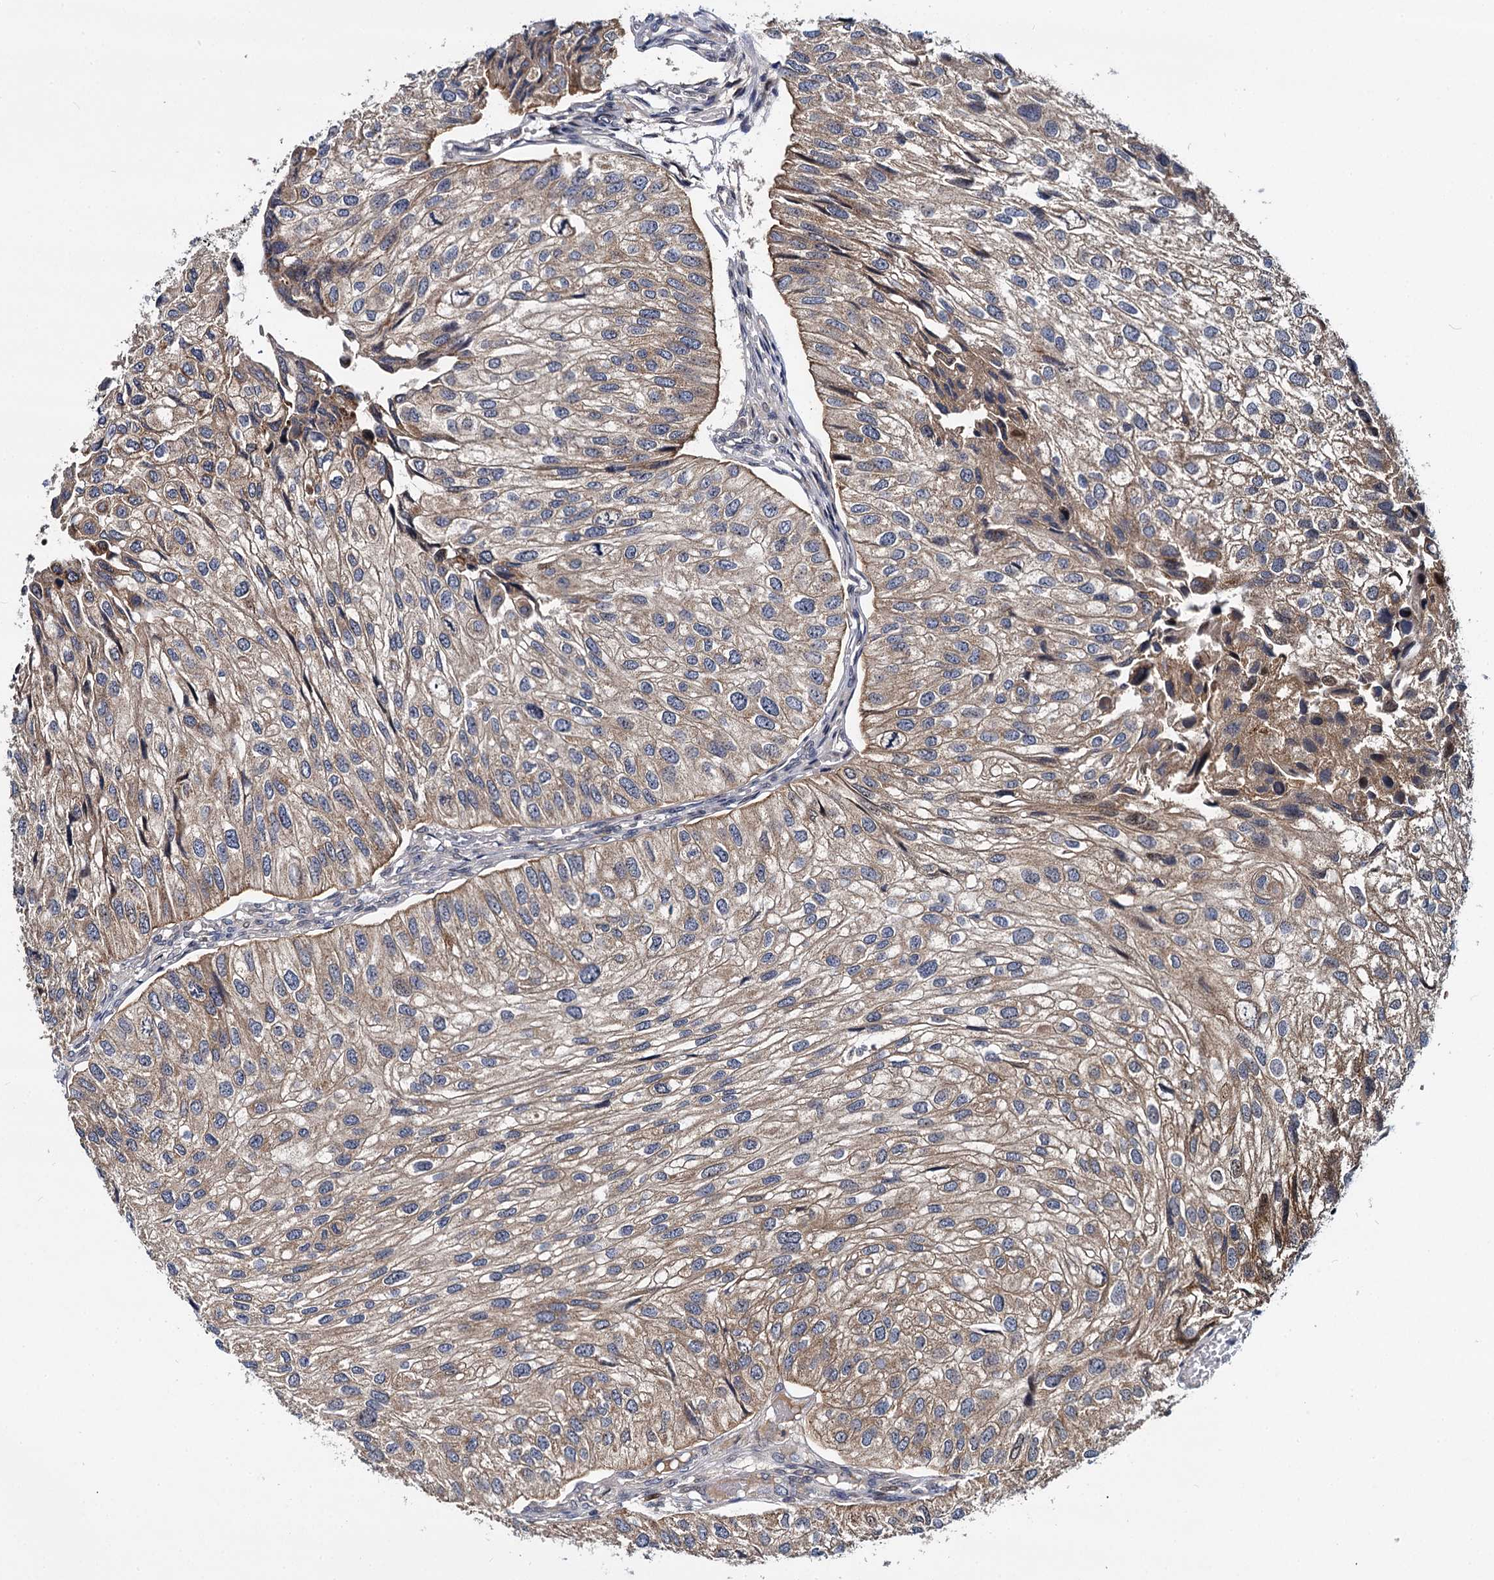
{"staining": {"intensity": "moderate", "quantity": ">75%", "location": "cytoplasmic/membranous"}, "tissue": "urothelial cancer", "cell_type": "Tumor cells", "image_type": "cancer", "snomed": [{"axis": "morphology", "description": "Urothelial carcinoma, Low grade"}, {"axis": "topography", "description": "Urinary bladder"}], "caption": "IHC histopathology image of human urothelial carcinoma (low-grade) stained for a protein (brown), which displays medium levels of moderate cytoplasmic/membranous expression in approximately >75% of tumor cells.", "gene": "MAML2", "patient": {"sex": "female", "age": 89}}